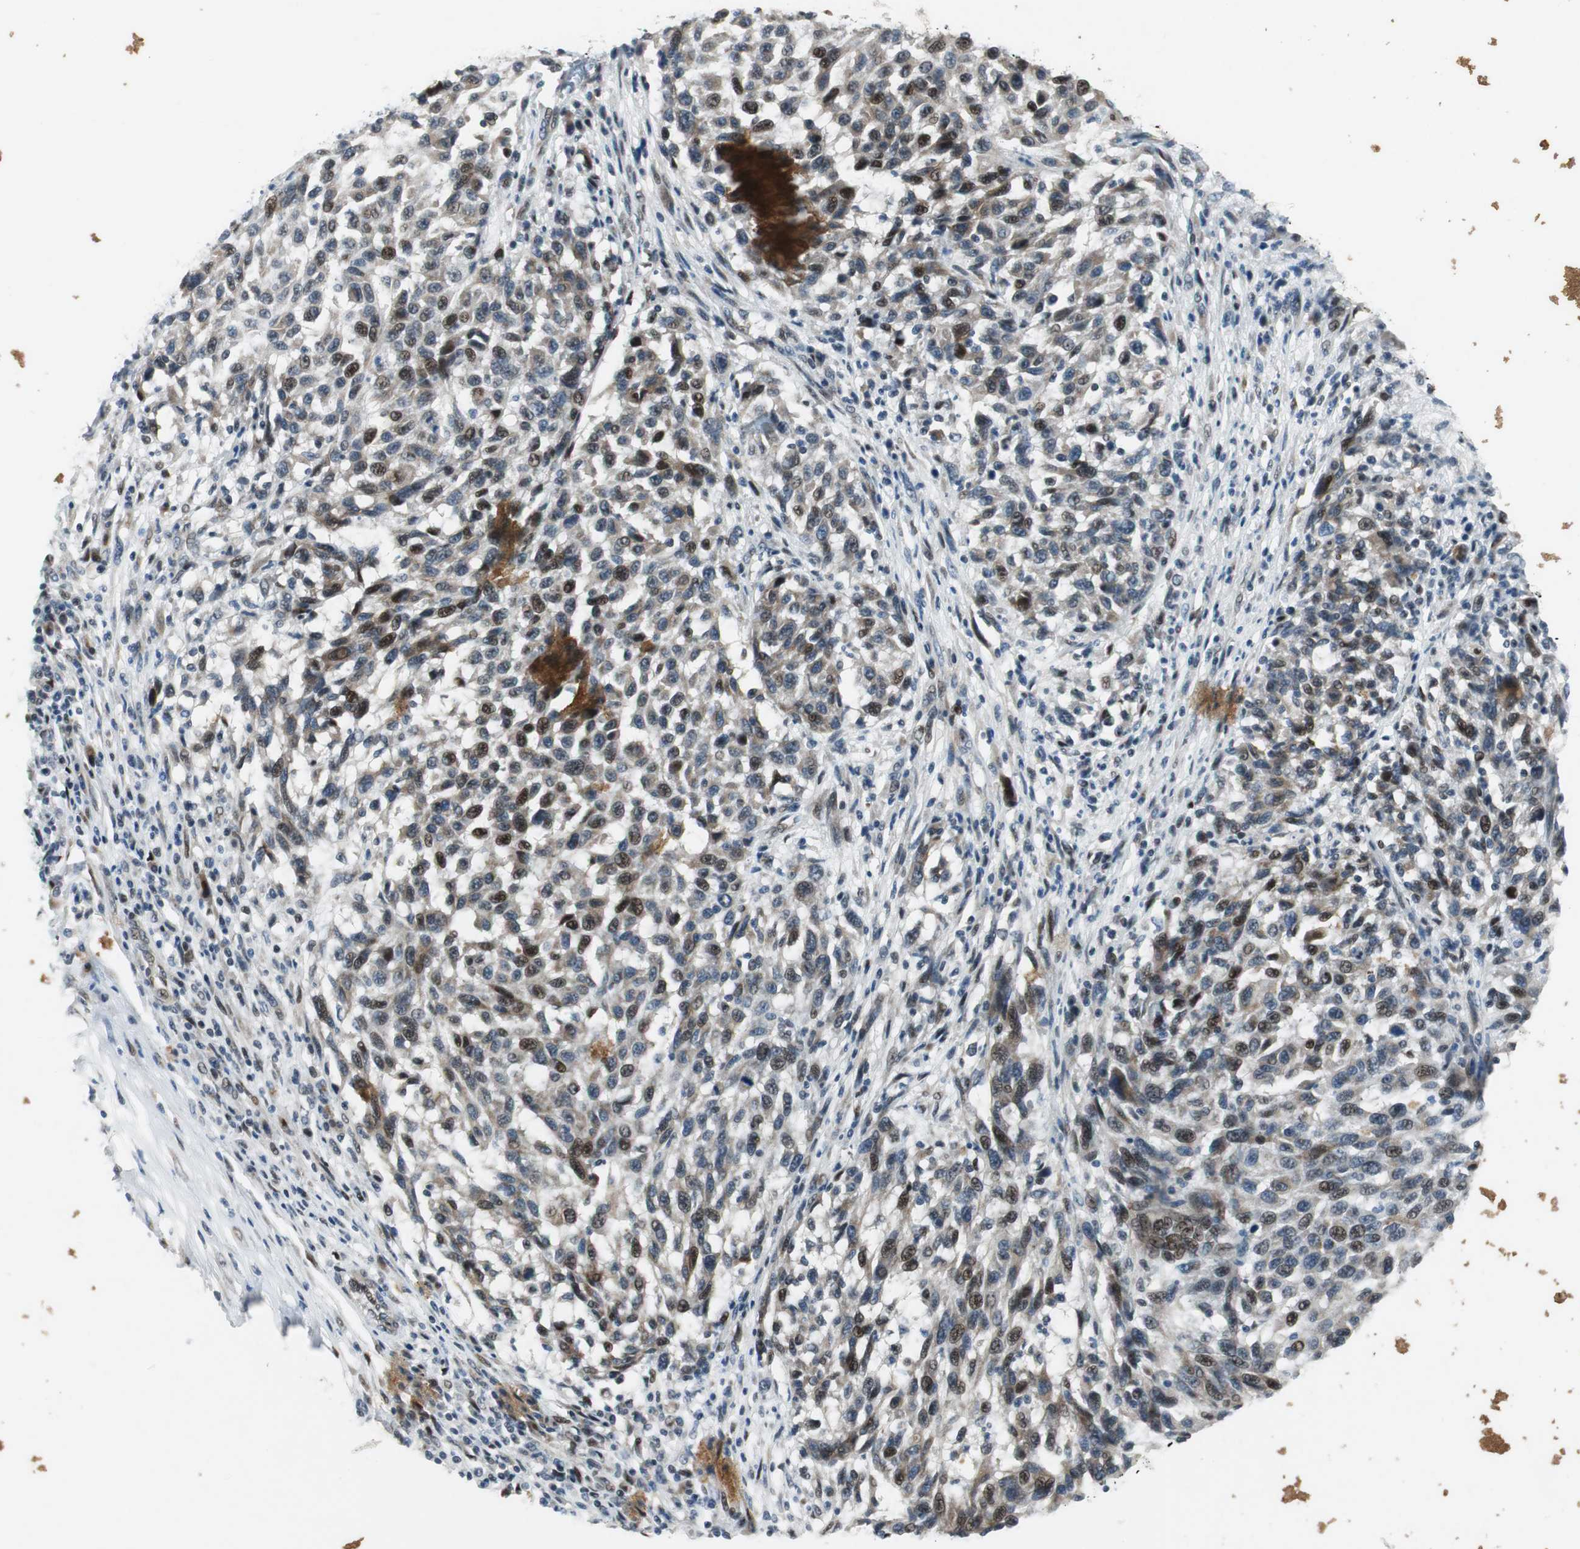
{"staining": {"intensity": "moderate", "quantity": "25%-75%", "location": "cytoplasmic/membranous,nuclear"}, "tissue": "melanoma", "cell_type": "Tumor cells", "image_type": "cancer", "snomed": [{"axis": "morphology", "description": "Malignant melanoma, Metastatic site"}, {"axis": "topography", "description": "Lymph node"}], "caption": "Immunohistochemical staining of malignant melanoma (metastatic site) reveals medium levels of moderate cytoplasmic/membranous and nuclear protein expression in about 25%-75% of tumor cells. Using DAB (brown) and hematoxylin (blue) stains, captured at high magnification using brightfield microscopy.", "gene": "AJUBA", "patient": {"sex": "male", "age": 61}}